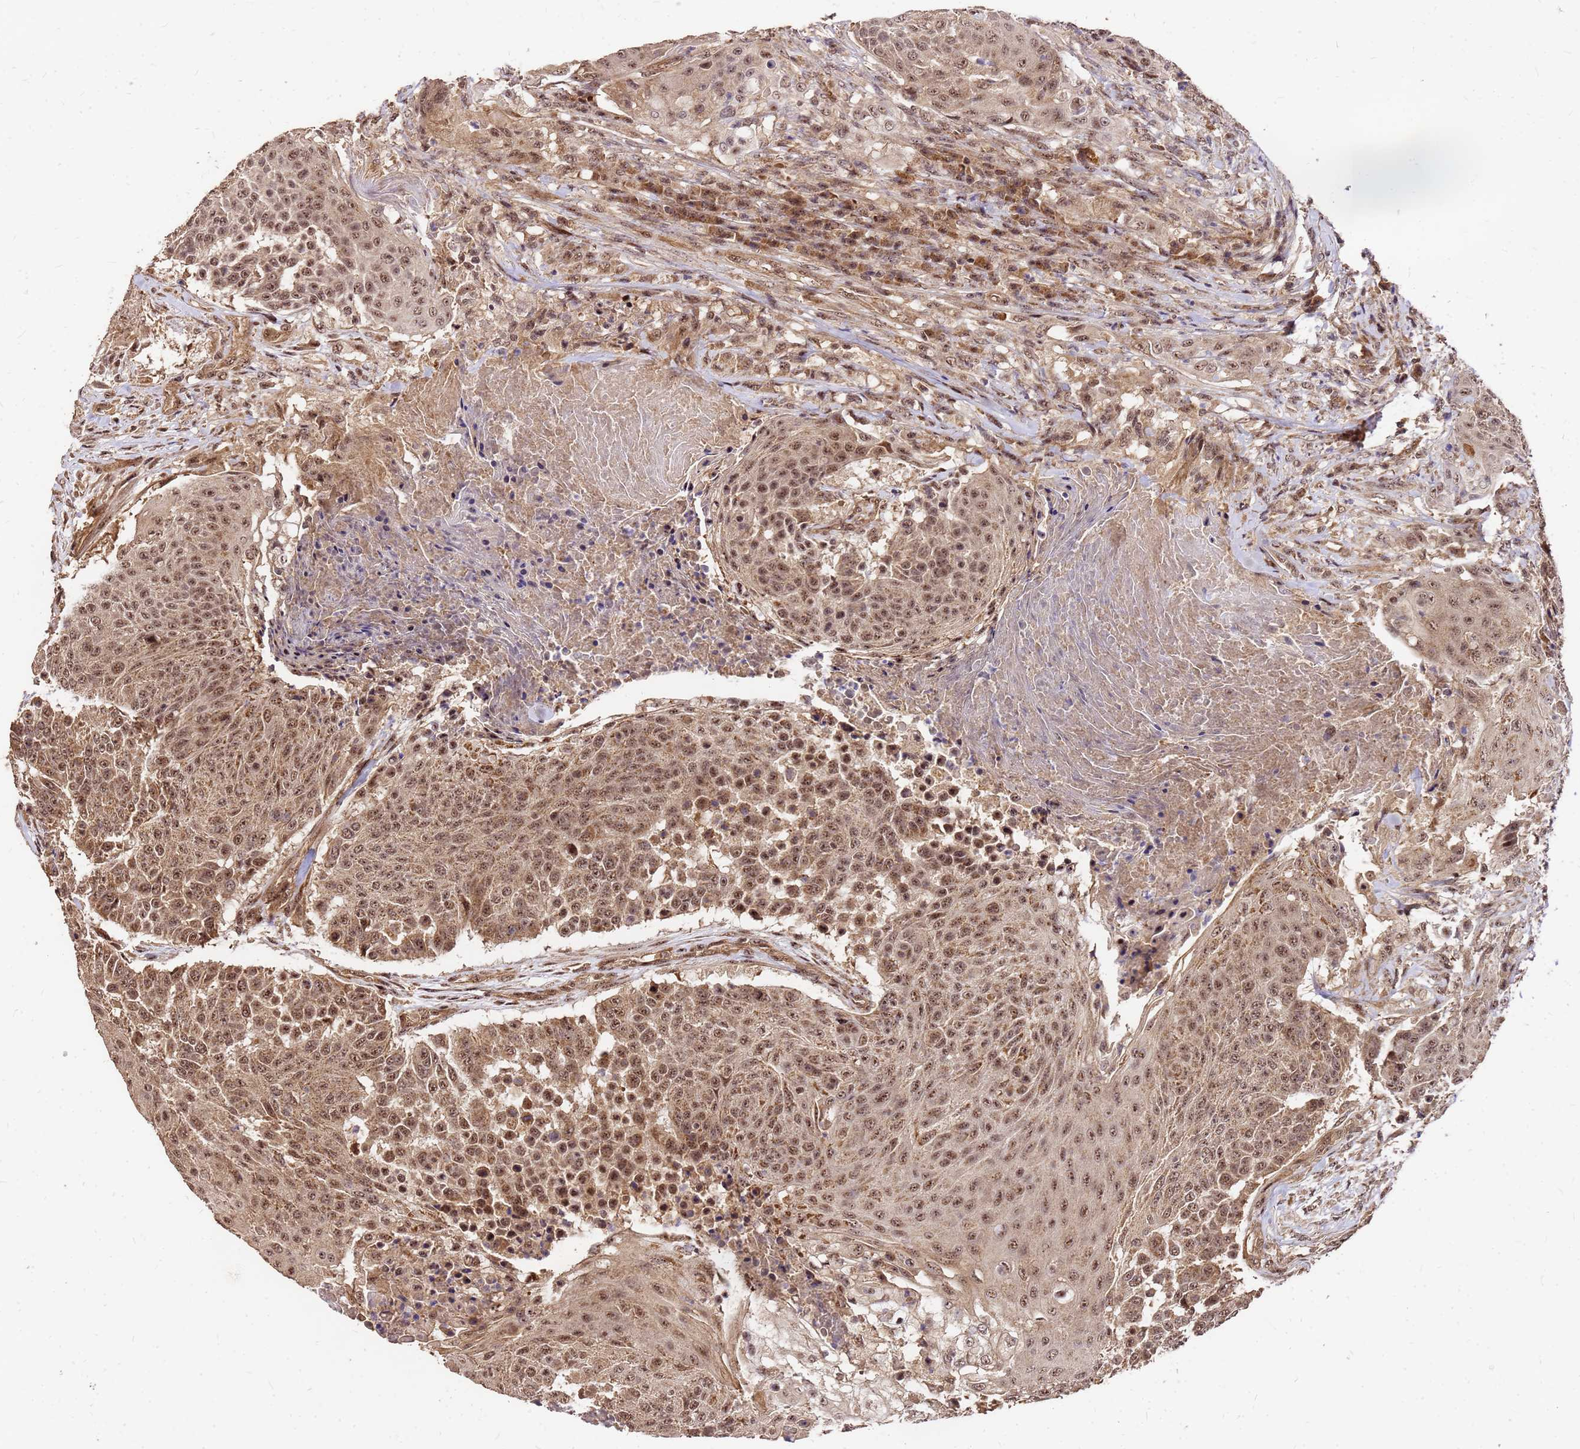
{"staining": {"intensity": "moderate", "quantity": ">75%", "location": "cytoplasmic/membranous,nuclear"}, "tissue": "urothelial cancer", "cell_type": "Tumor cells", "image_type": "cancer", "snomed": [{"axis": "morphology", "description": "Urothelial carcinoma, High grade"}, {"axis": "topography", "description": "Urinary bladder"}], "caption": "IHC of urothelial cancer shows medium levels of moderate cytoplasmic/membranous and nuclear positivity in approximately >75% of tumor cells.", "gene": "GPATCH8", "patient": {"sex": "female", "age": 63}}